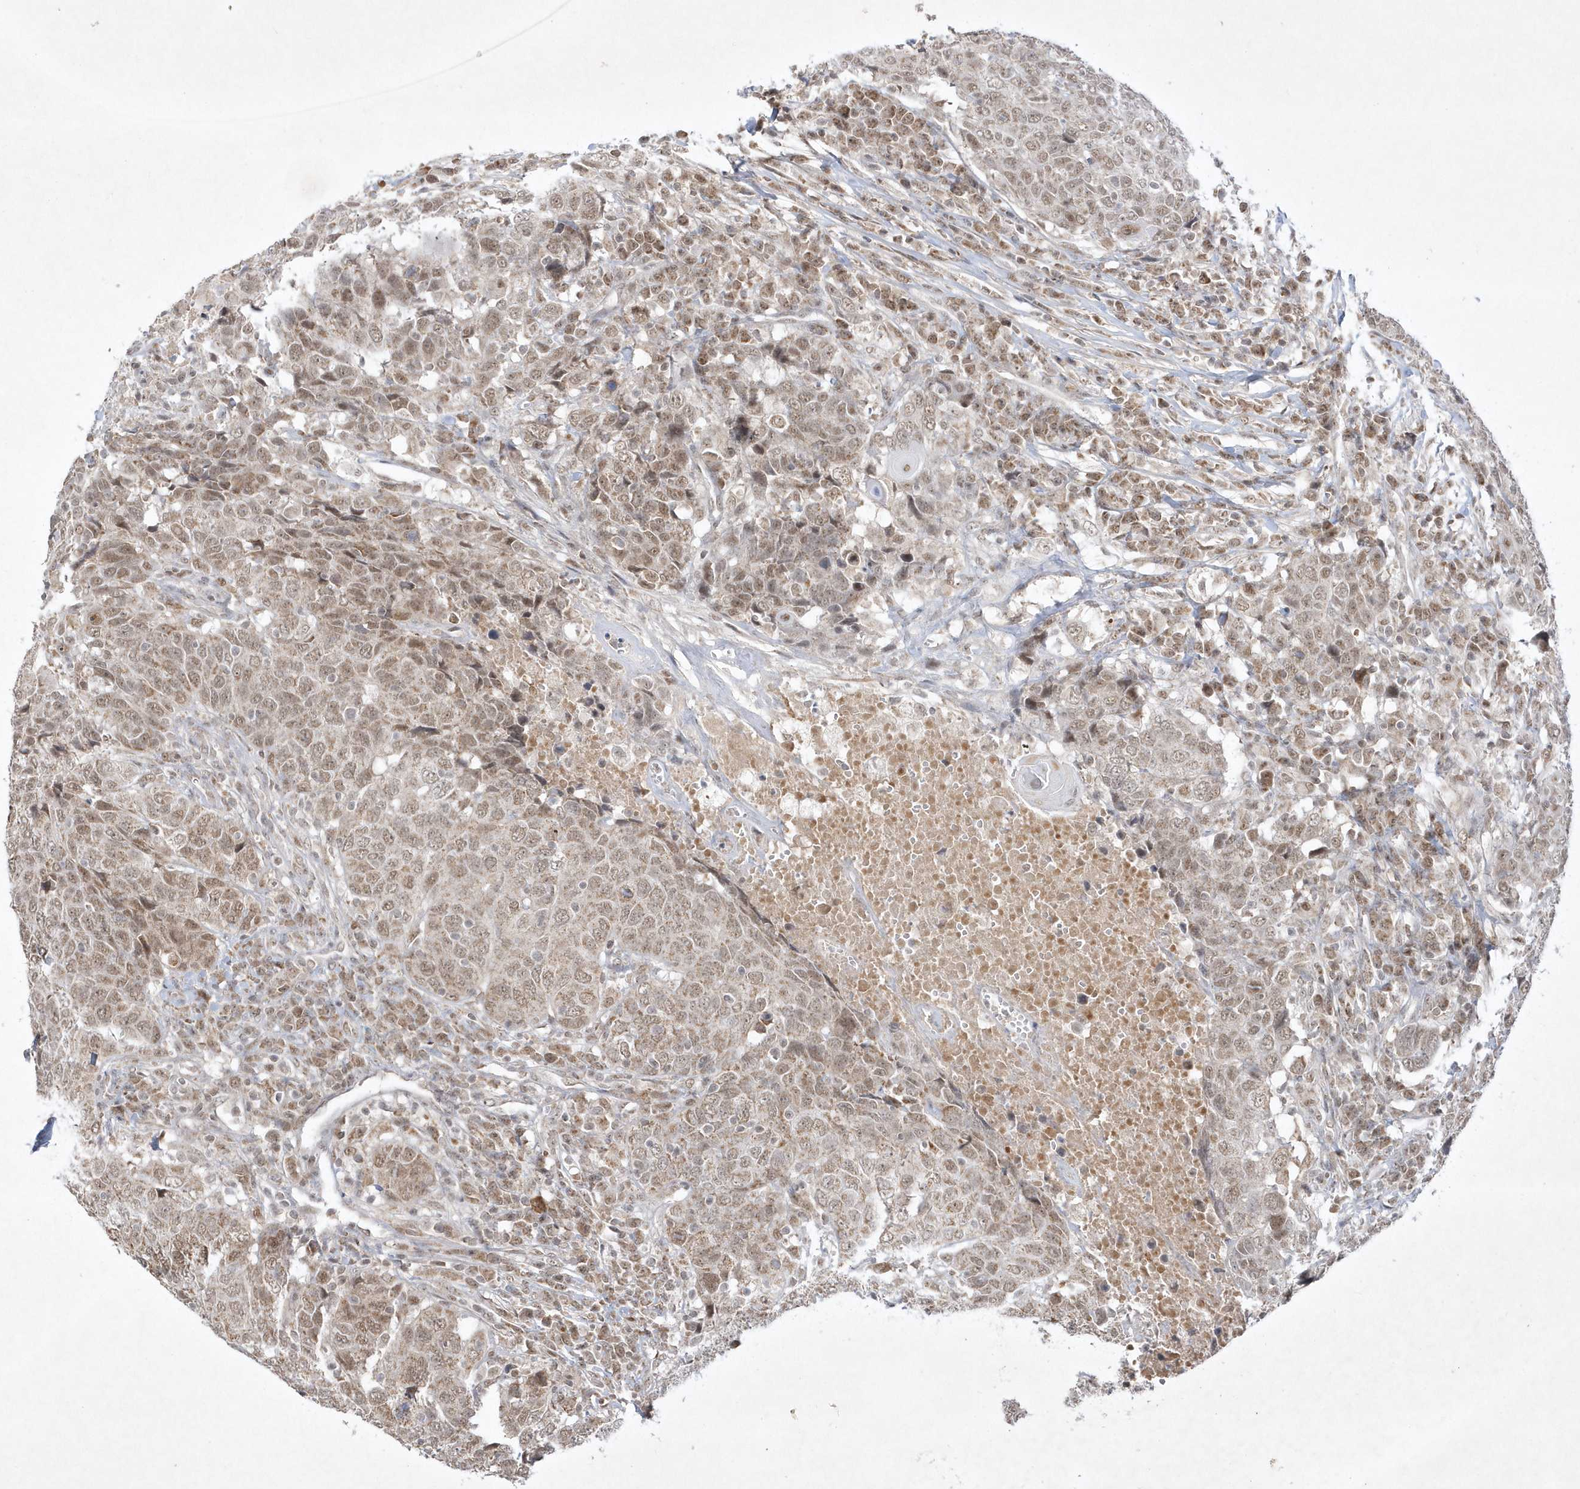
{"staining": {"intensity": "weak", "quantity": ">75%", "location": "nuclear"}, "tissue": "head and neck cancer", "cell_type": "Tumor cells", "image_type": "cancer", "snomed": [{"axis": "morphology", "description": "Squamous cell carcinoma, NOS"}, {"axis": "topography", "description": "Head-Neck"}], "caption": "The photomicrograph reveals staining of head and neck cancer, revealing weak nuclear protein staining (brown color) within tumor cells.", "gene": "CPSF3", "patient": {"sex": "male", "age": 66}}